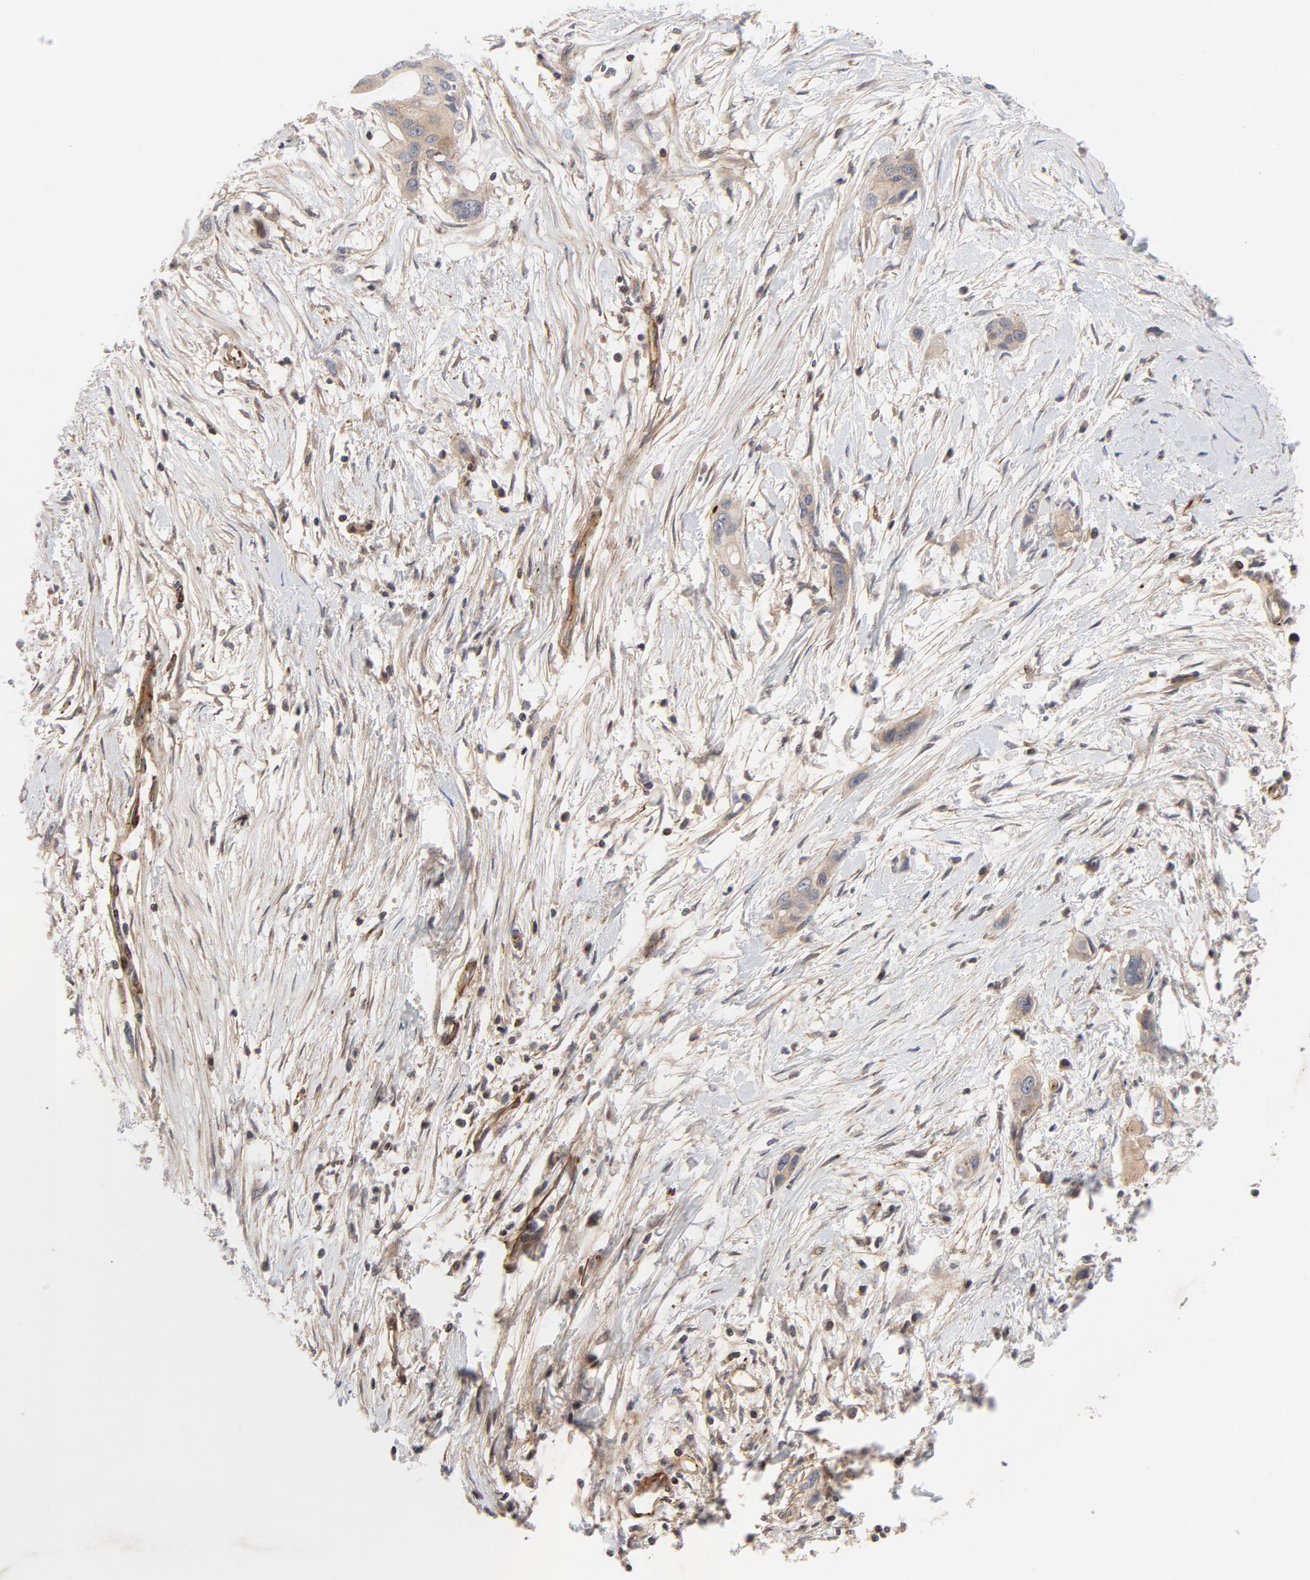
{"staining": {"intensity": "weak", "quantity": ">75%", "location": "cytoplasmic/membranous"}, "tissue": "pancreatic cancer", "cell_type": "Tumor cells", "image_type": "cancer", "snomed": [{"axis": "morphology", "description": "Adenocarcinoma, NOS"}, {"axis": "topography", "description": "Pancreas"}], "caption": "IHC photomicrograph of human pancreatic cancer (adenocarcinoma) stained for a protein (brown), which exhibits low levels of weak cytoplasmic/membranous positivity in approximately >75% of tumor cells.", "gene": "DNAAF2", "patient": {"sex": "female", "age": 60}}